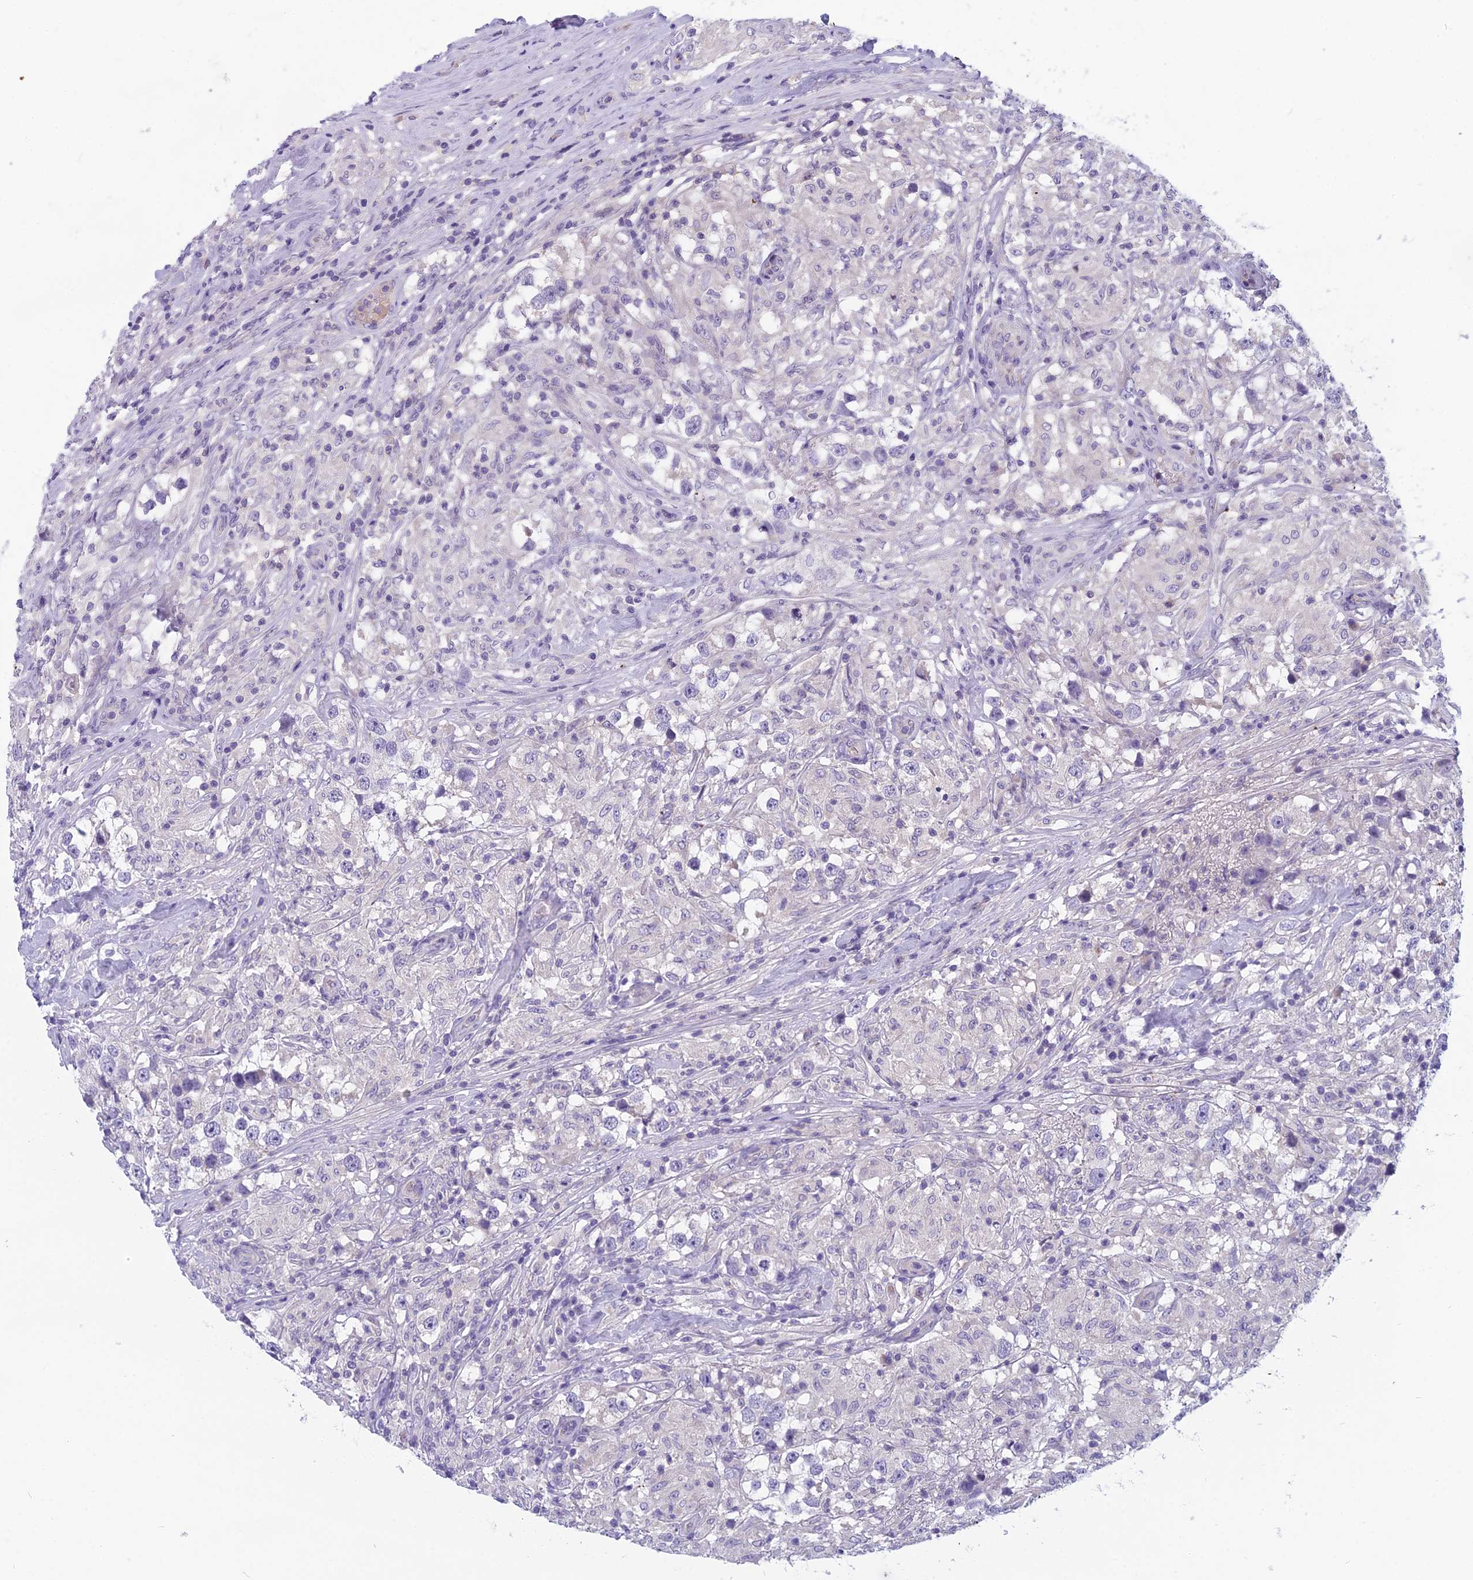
{"staining": {"intensity": "negative", "quantity": "none", "location": "none"}, "tissue": "testis cancer", "cell_type": "Tumor cells", "image_type": "cancer", "snomed": [{"axis": "morphology", "description": "Seminoma, NOS"}, {"axis": "topography", "description": "Testis"}], "caption": "DAB (3,3'-diaminobenzidine) immunohistochemical staining of testis seminoma demonstrates no significant expression in tumor cells.", "gene": "RBM41", "patient": {"sex": "male", "age": 46}}